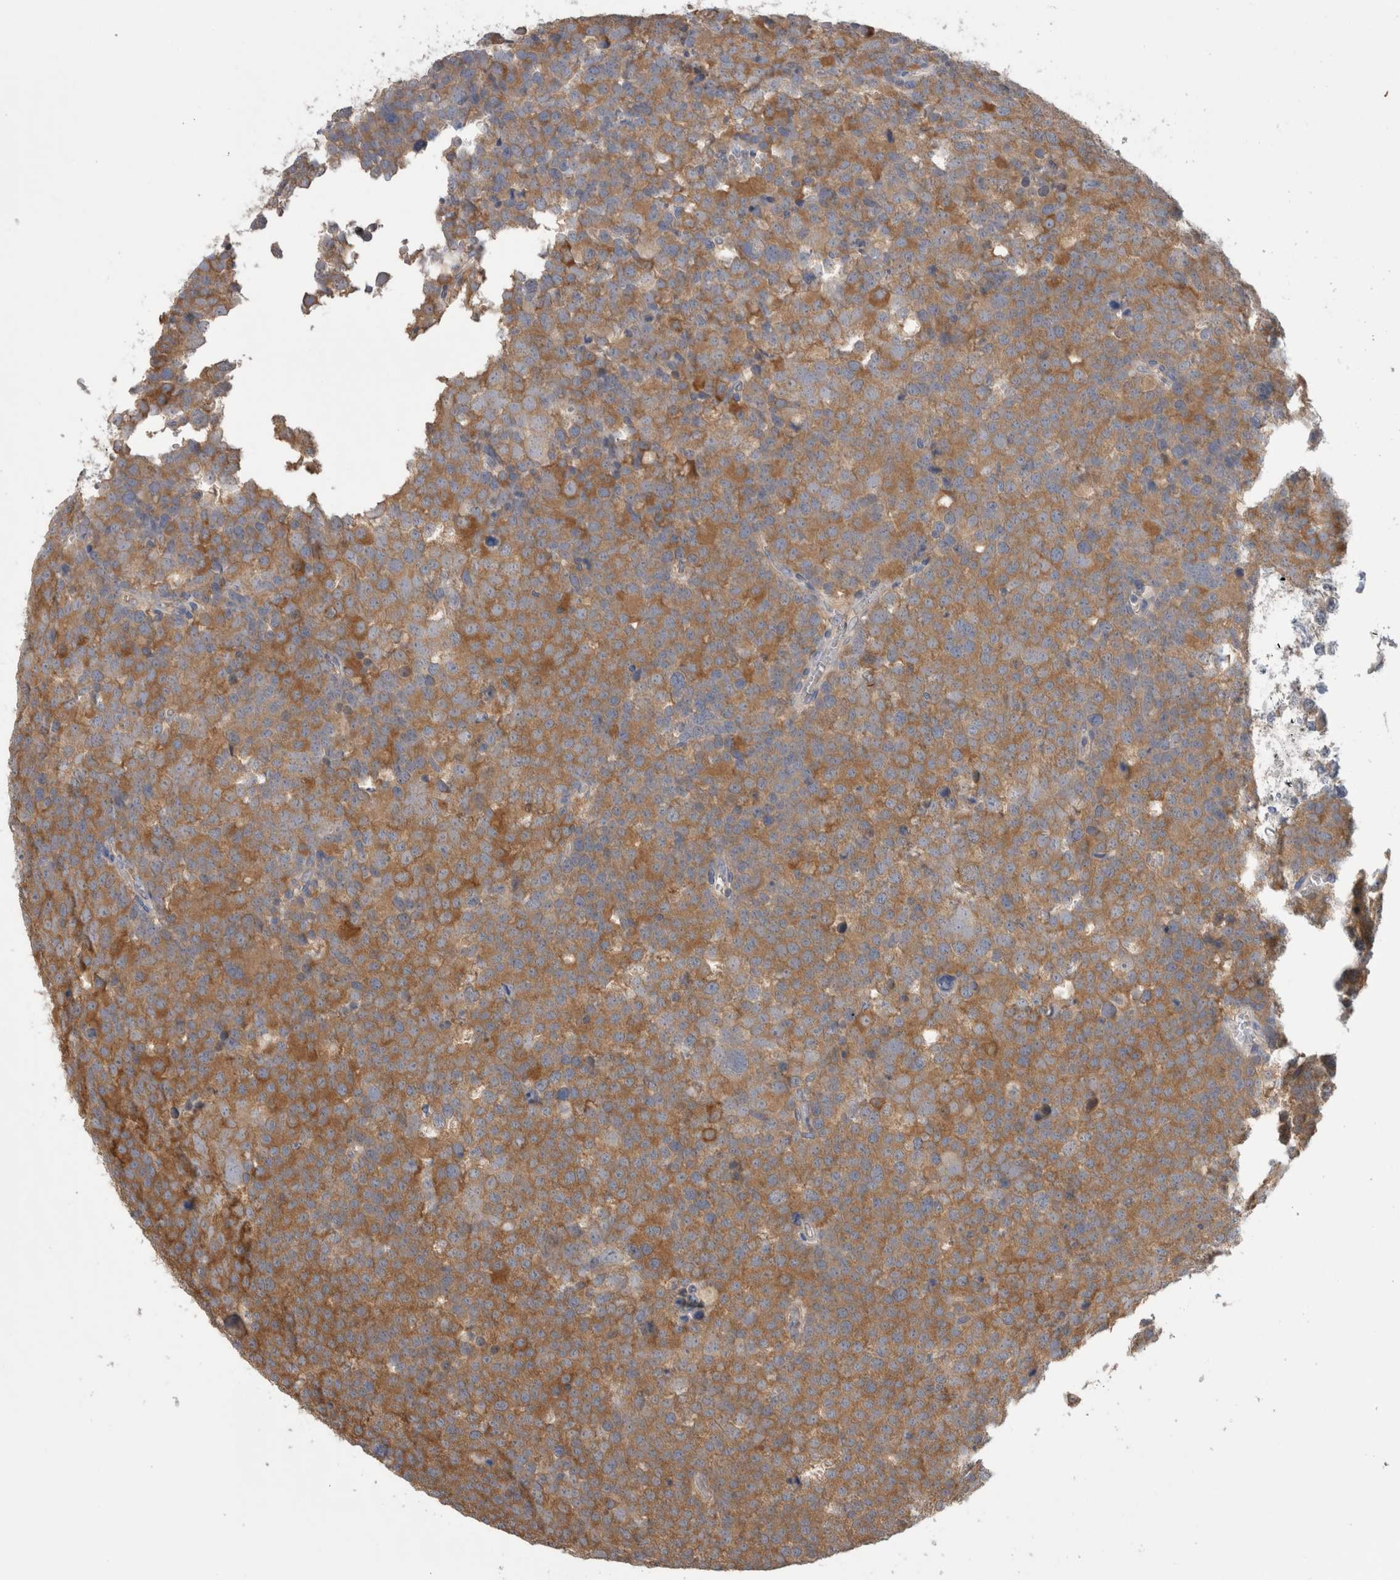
{"staining": {"intensity": "moderate", "quantity": ">75%", "location": "cytoplasmic/membranous"}, "tissue": "testis cancer", "cell_type": "Tumor cells", "image_type": "cancer", "snomed": [{"axis": "morphology", "description": "Seminoma, NOS"}, {"axis": "topography", "description": "Testis"}], "caption": "A micrograph showing moderate cytoplasmic/membranous expression in about >75% of tumor cells in seminoma (testis), as visualized by brown immunohistochemical staining.", "gene": "SCRN1", "patient": {"sex": "male", "age": 71}}